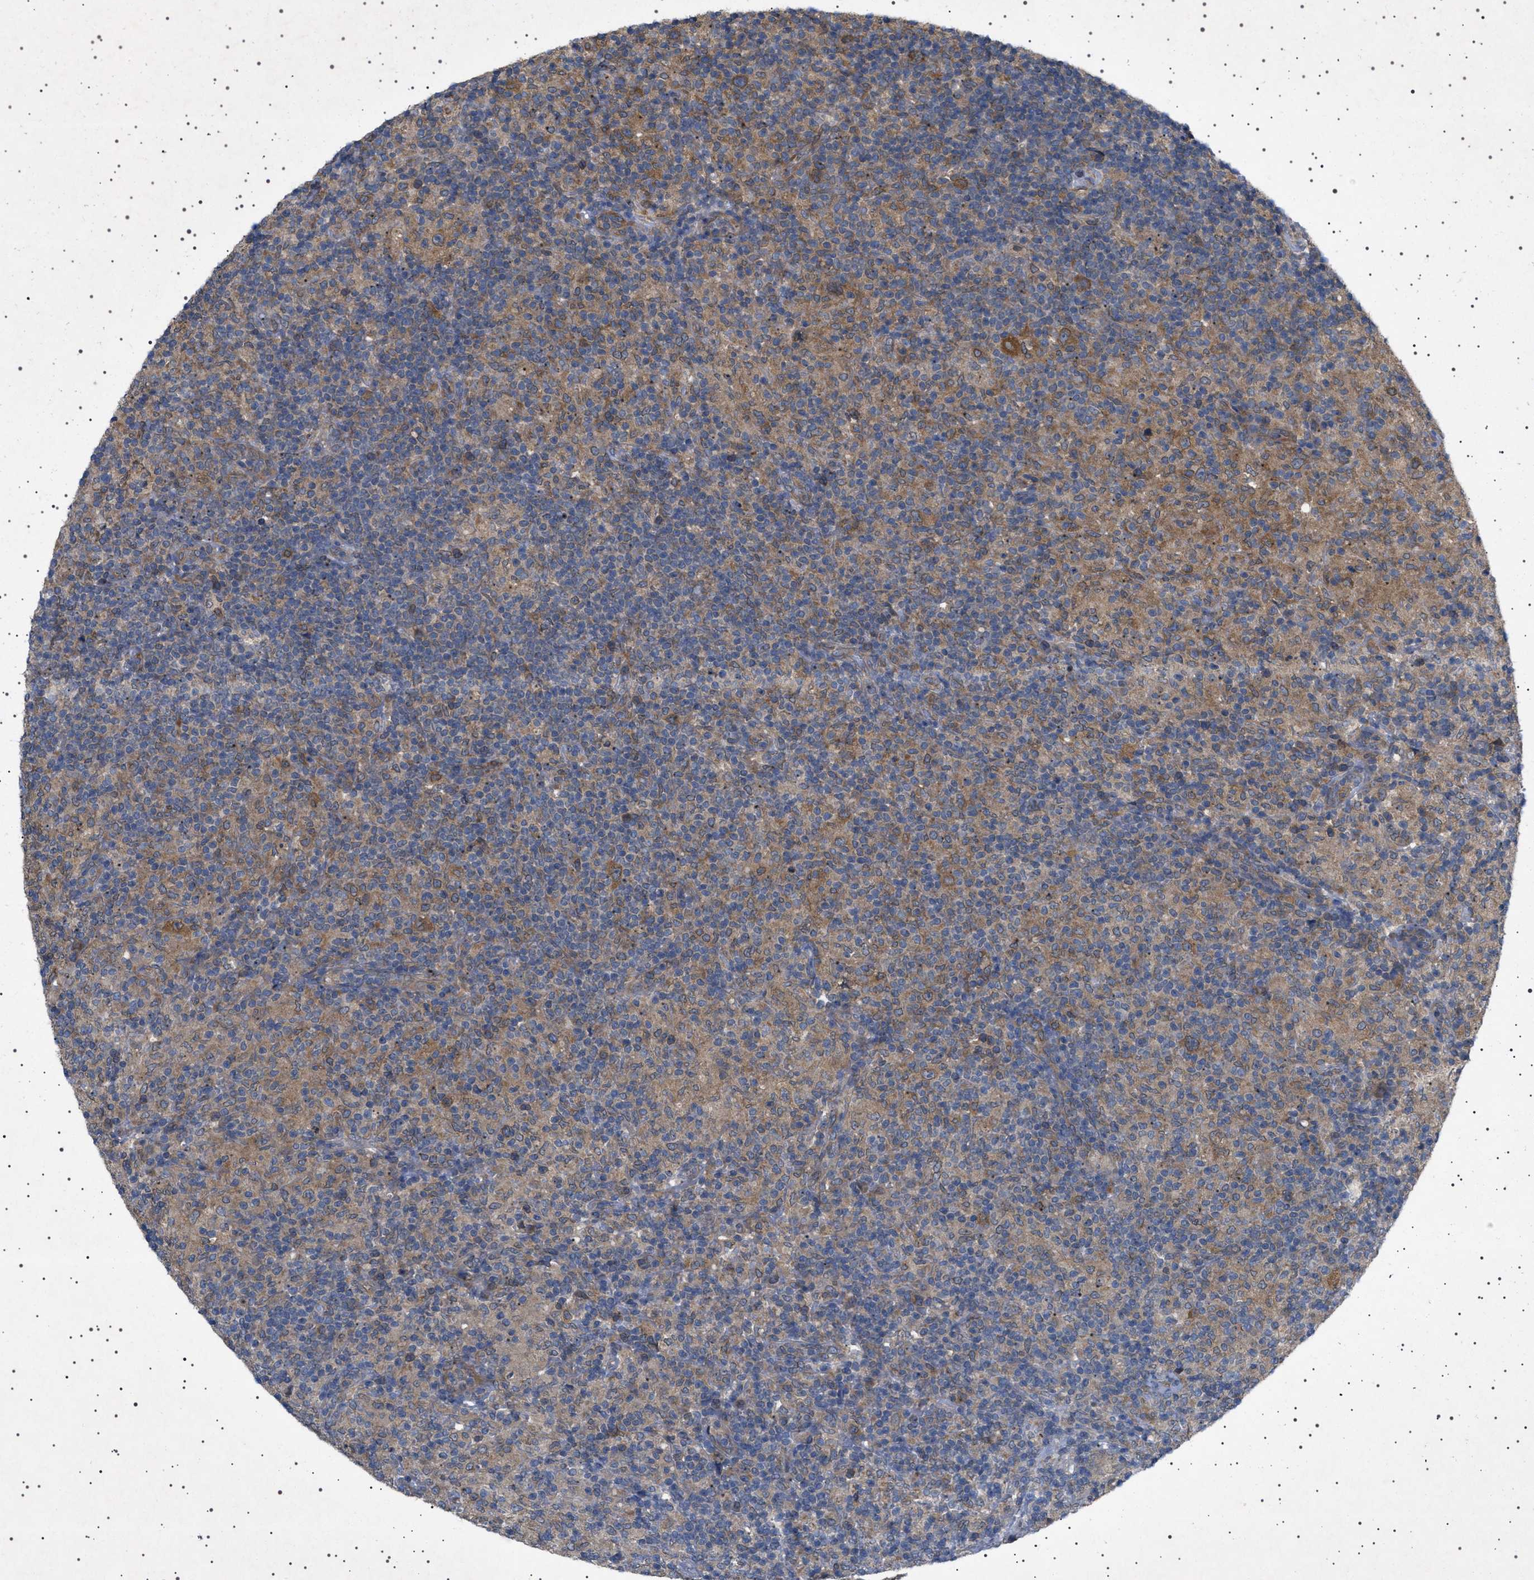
{"staining": {"intensity": "moderate", "quantity": ">75%", "location": "cytoplasmic/membranous"}, "tissue": "lymphoma", "cell_type": "Tumor cells", "image_type": "cancer", "snomed": [{"axis": "morphology", "description": "Hodgkin's disease, NOS"}, {"axis": "topography", "description": "Lymph node"}], "caption": "Lymphoma tissue reveals moderate cytoplasmic/membranous positivity in about >75% of tumor cells", "gene": "NUP93", "patient": {"sex": "male", "age": 70}}